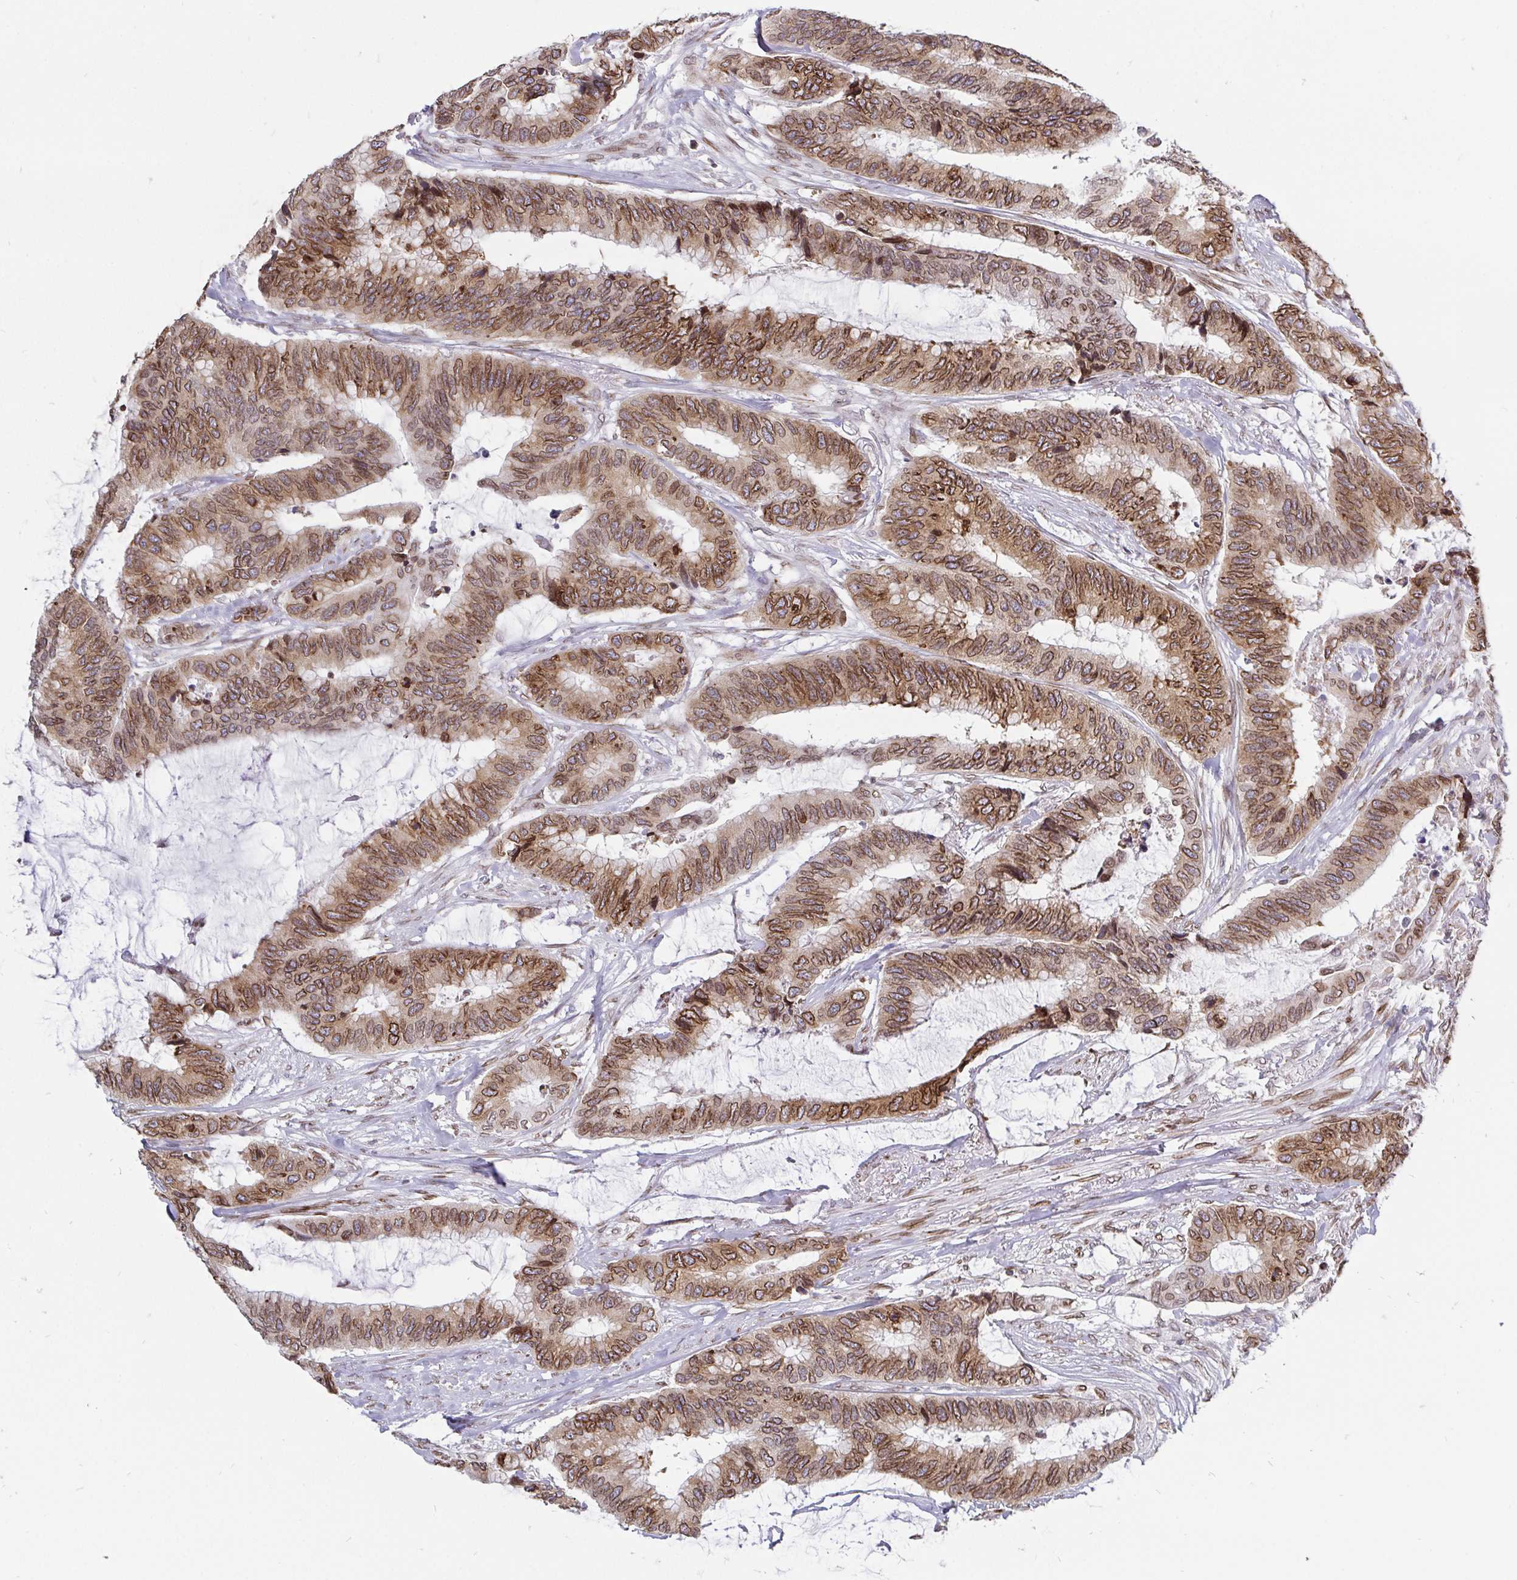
{"staining": {"intensity": "moderate", "quantity": ">75%", "location": "cytoplasmic/membranous,nuclear"}, "tissue": "colorectal cancer", "cell_type": "Tumor cells", "image_type": "cancer", "snomed": [{"axis": "morphology", "description": "Adenocarcinoma, NOS"}, {"axis": "topography", "description": "Rectum"}], "caption": "Immunohistochemical staining of colorectal cancer displays moderate cytoplasmic/membranous and nuclear protein expression in approximately >75% of tumor cells.", "gene": "EMD", "patient": {"sex": "female", "age": 59}}